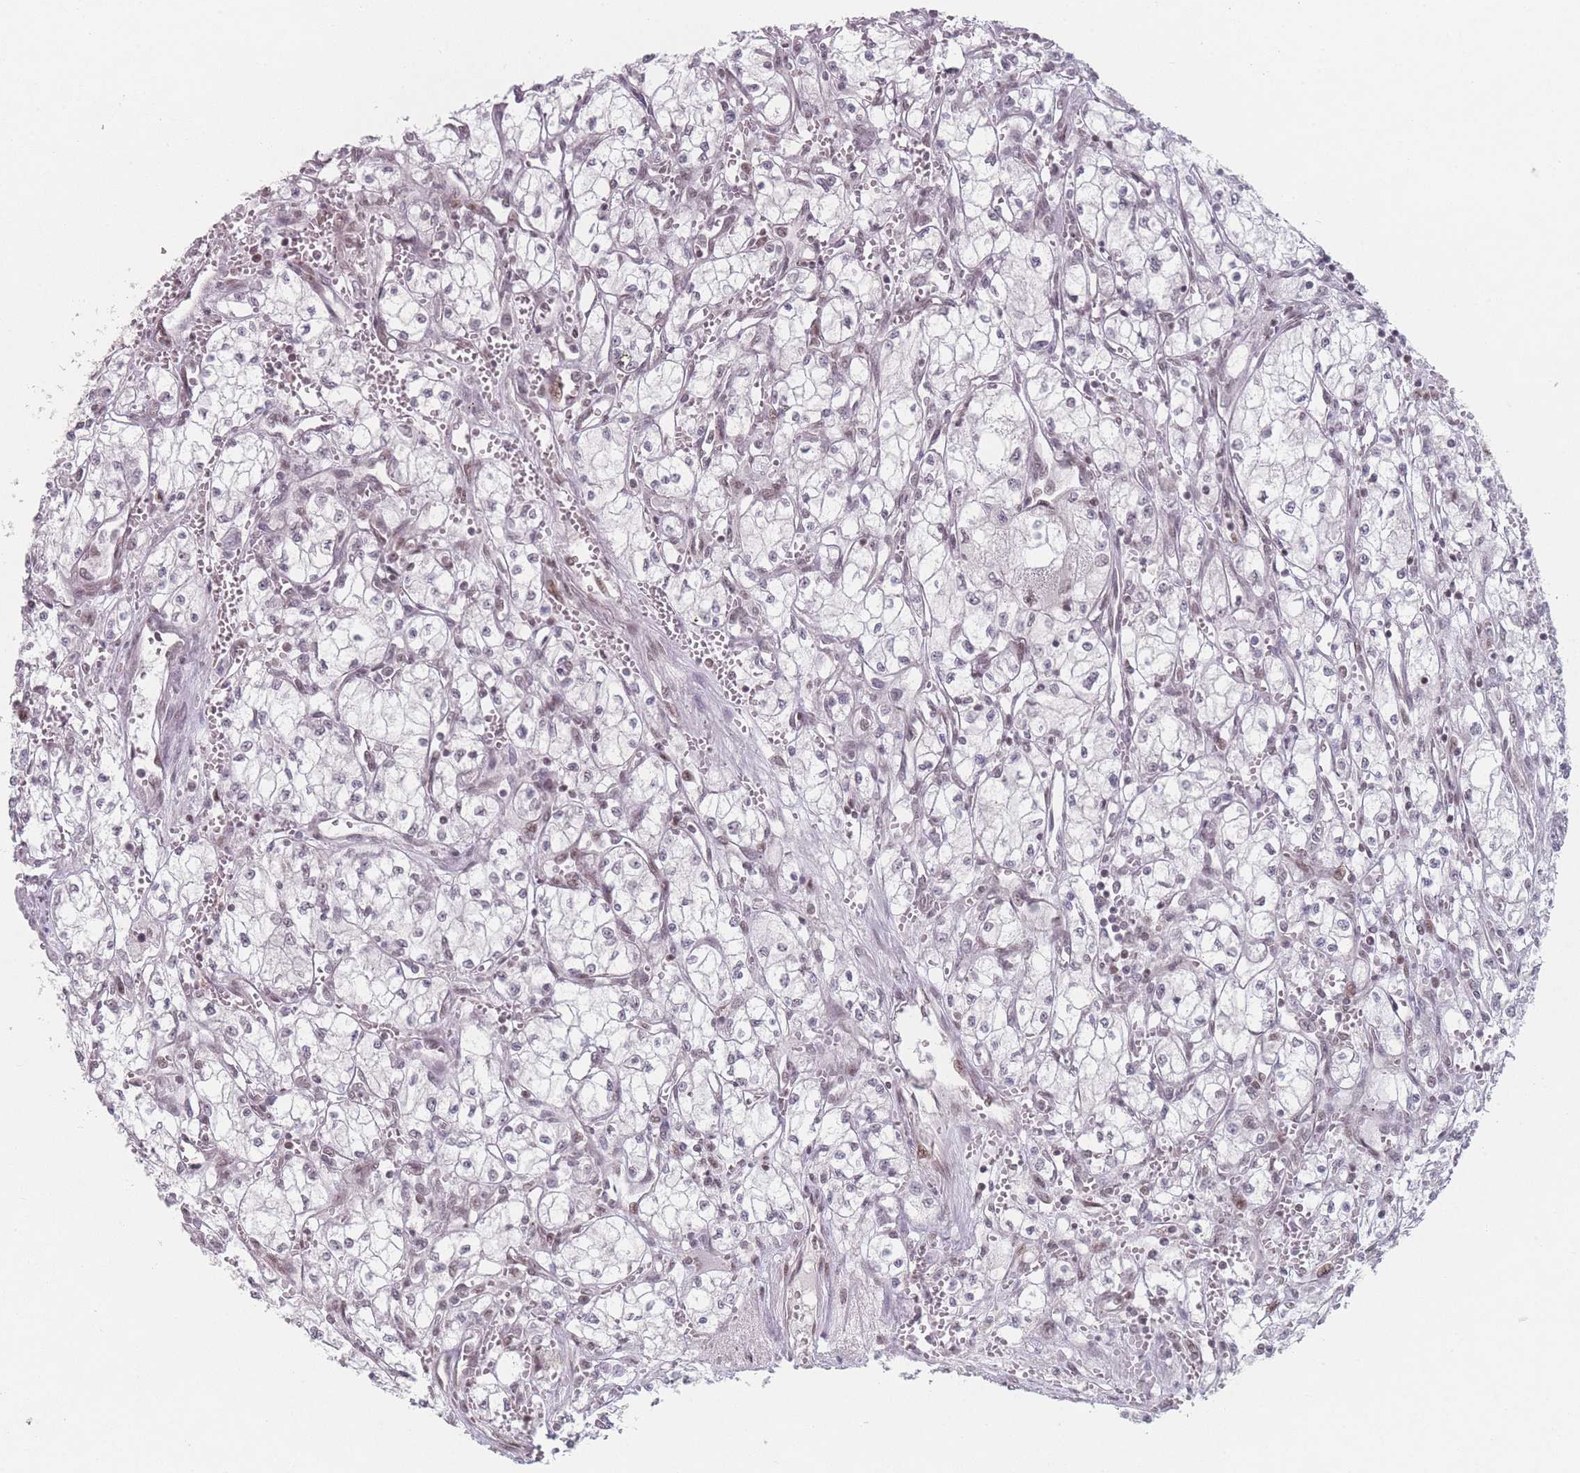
{"staining": {"intensity": "negative", "quantity": "none", "location": "none"}, "tissue": "renal cancer", "cell_type": "Tumor cells", "image_type": "cancer", "snomed": [{"axis": "morphology", "description": "Adenocarcinoma, NOS"}, {"axis": "topography", "description": "Kidney"}], "caption": "Immunohistochemical staining of human adenocarcinoma (renal) demonstrates no significant expression in tumor cells.", "gene": "ZC3H14", "patient": {"sex": "male", "age": 59}}